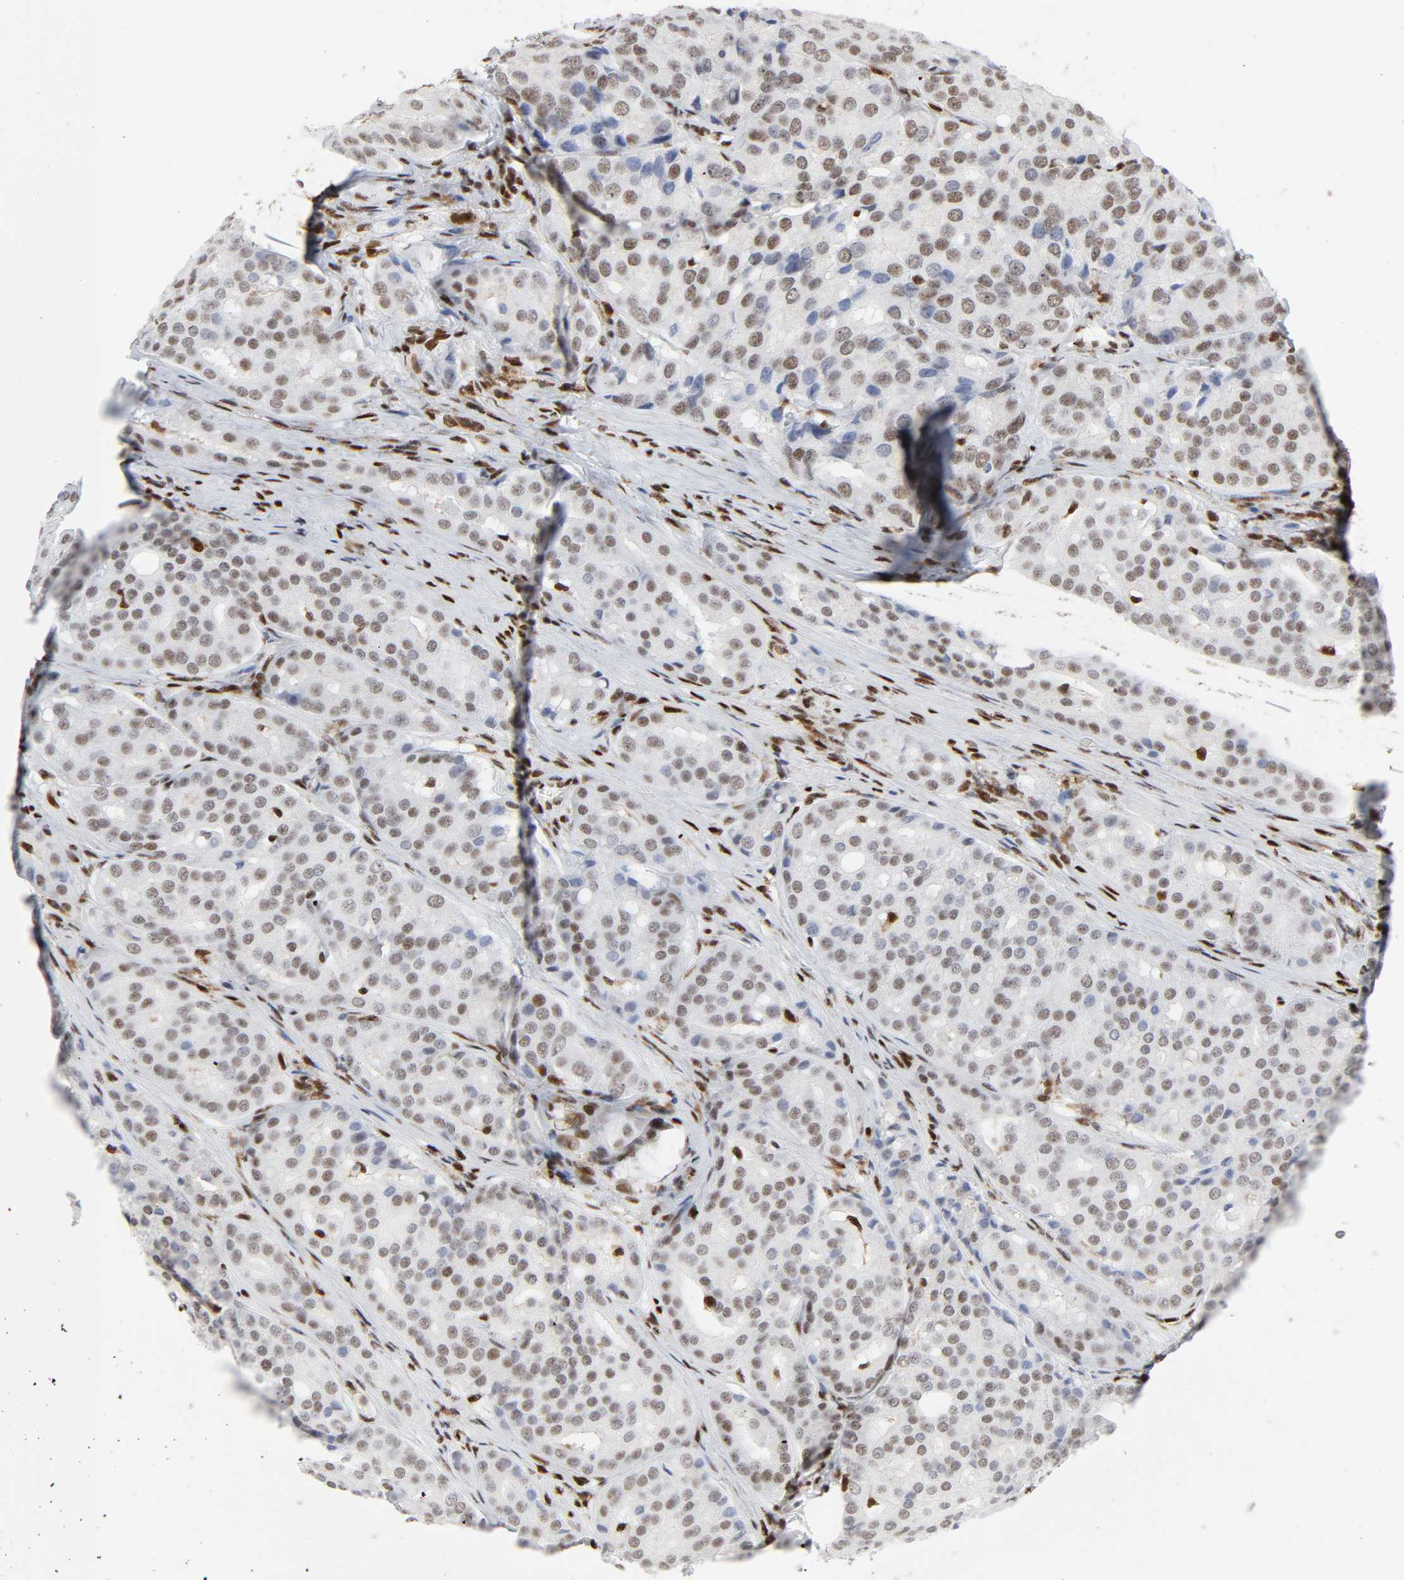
{"staining": {"intensity": "moderate", "quantity": "25%-75%", "location": "nuclear"}, "tissue": "prostate cancer", "cell_type": "Tumor cells", "image_type": "cancer", "snomed": [{"axis": "morphology", "description": "Adenocarcinoma, High grade"}, {"axis": "topography", "description": "Prostate"}], "caption": "Immunohistochemistry histopathology image of neoplastic tissue: human prostate high-grade adenocarcinoma stained using immunohistochemistry exhibits medium levels of moderate protein expression localized specifically in the nuclear of tumor cells, appearing as a nuclear brown color.", "gene": "WAS", "patient": {"sex": "male", "age": 64}}